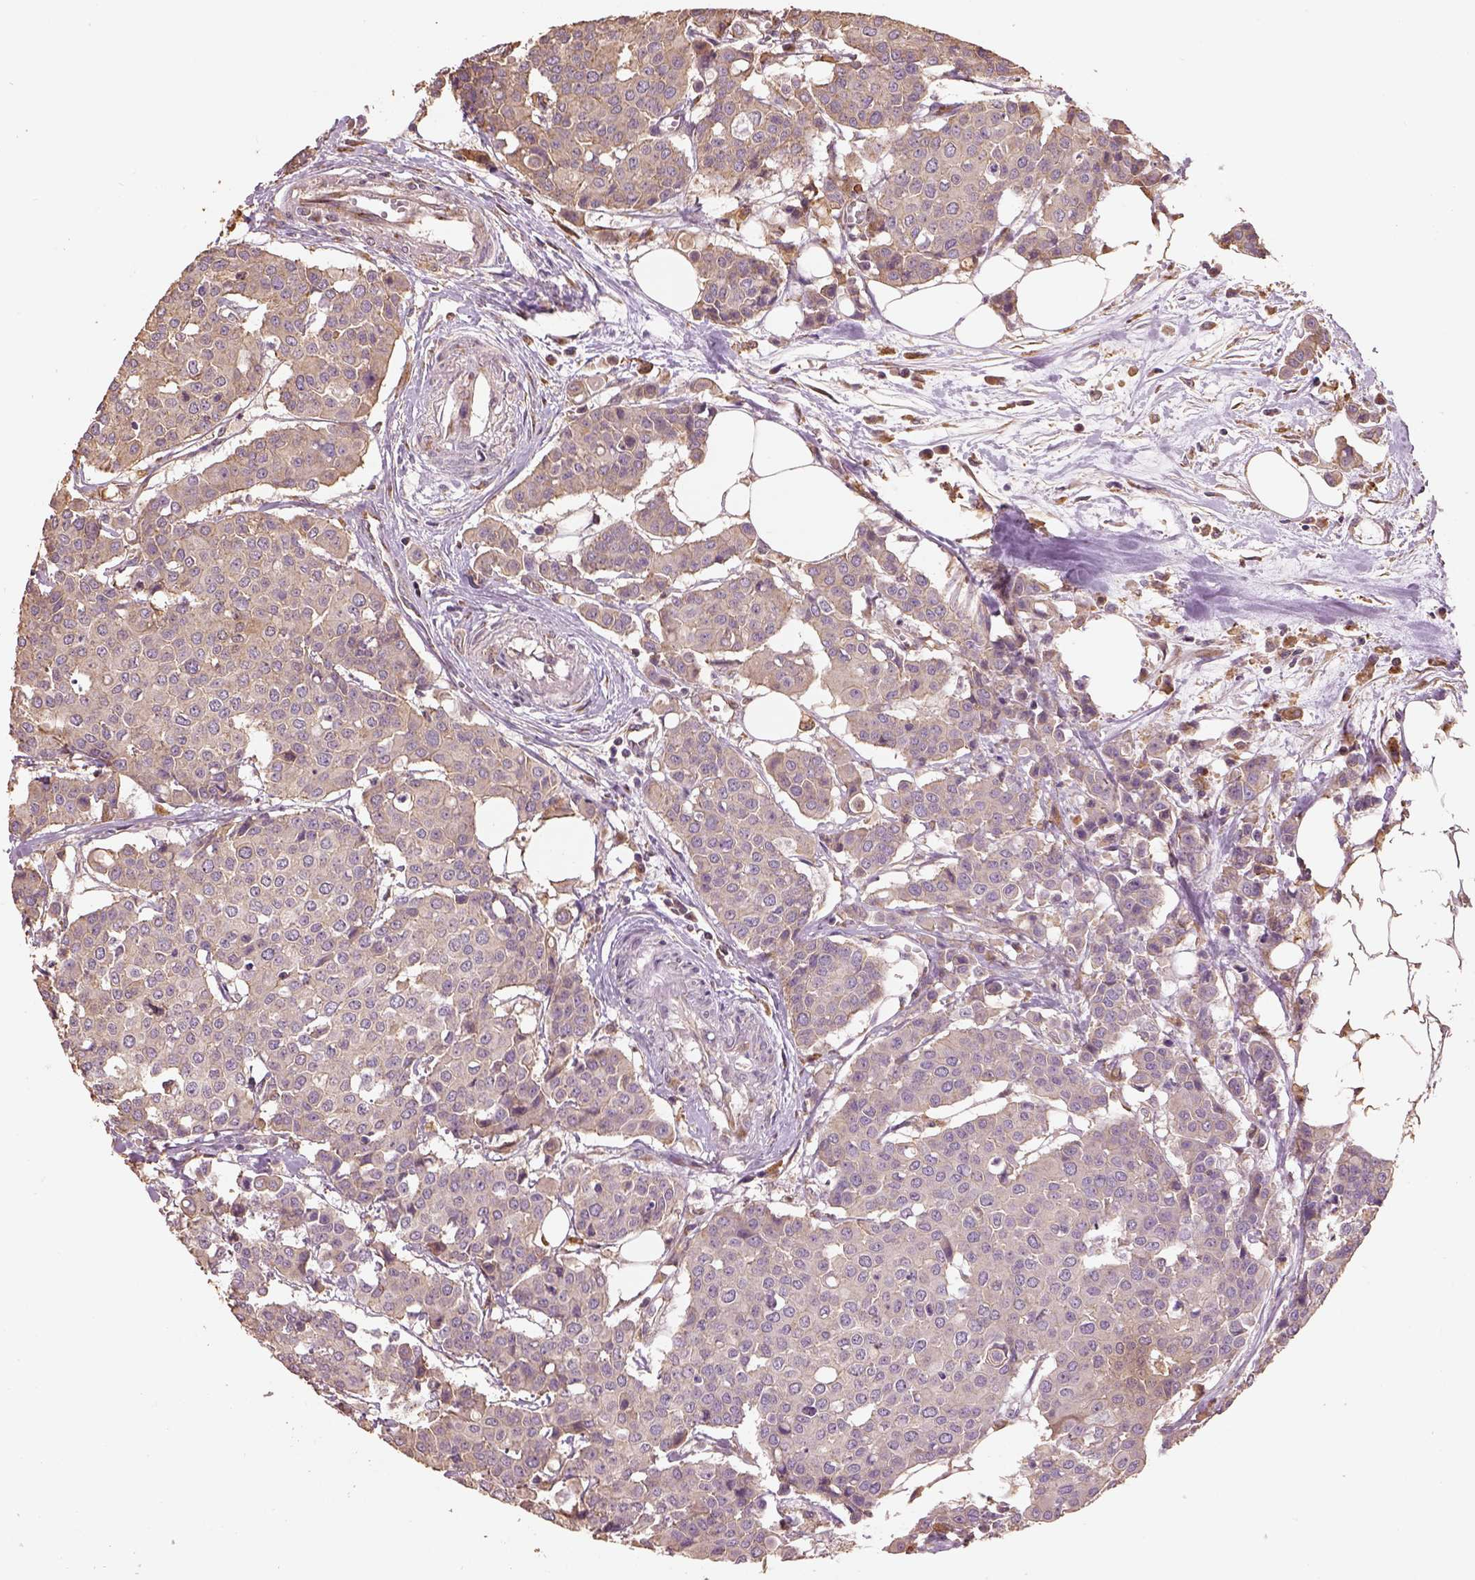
{"staining": {"intensity": "weak", "quantity": "25%-75%", "location": "cytoplasmic/membranous"}, "tissue": "carcinoid", "cell_type": "Tumor cells", "image_type": "cancer", "snomed": [{"axis": "morphology", "description": "Carcinoid, malignant, NOS"}, {"axis": "topography", "description": "Colon"}], "caption": "Weak cytoplasmic/membranous staining is identified in about 25%-75% of tumor cells in carcinoid.", "gene": "AP1B1", "patient": {"sex": "male", "age": 81}}